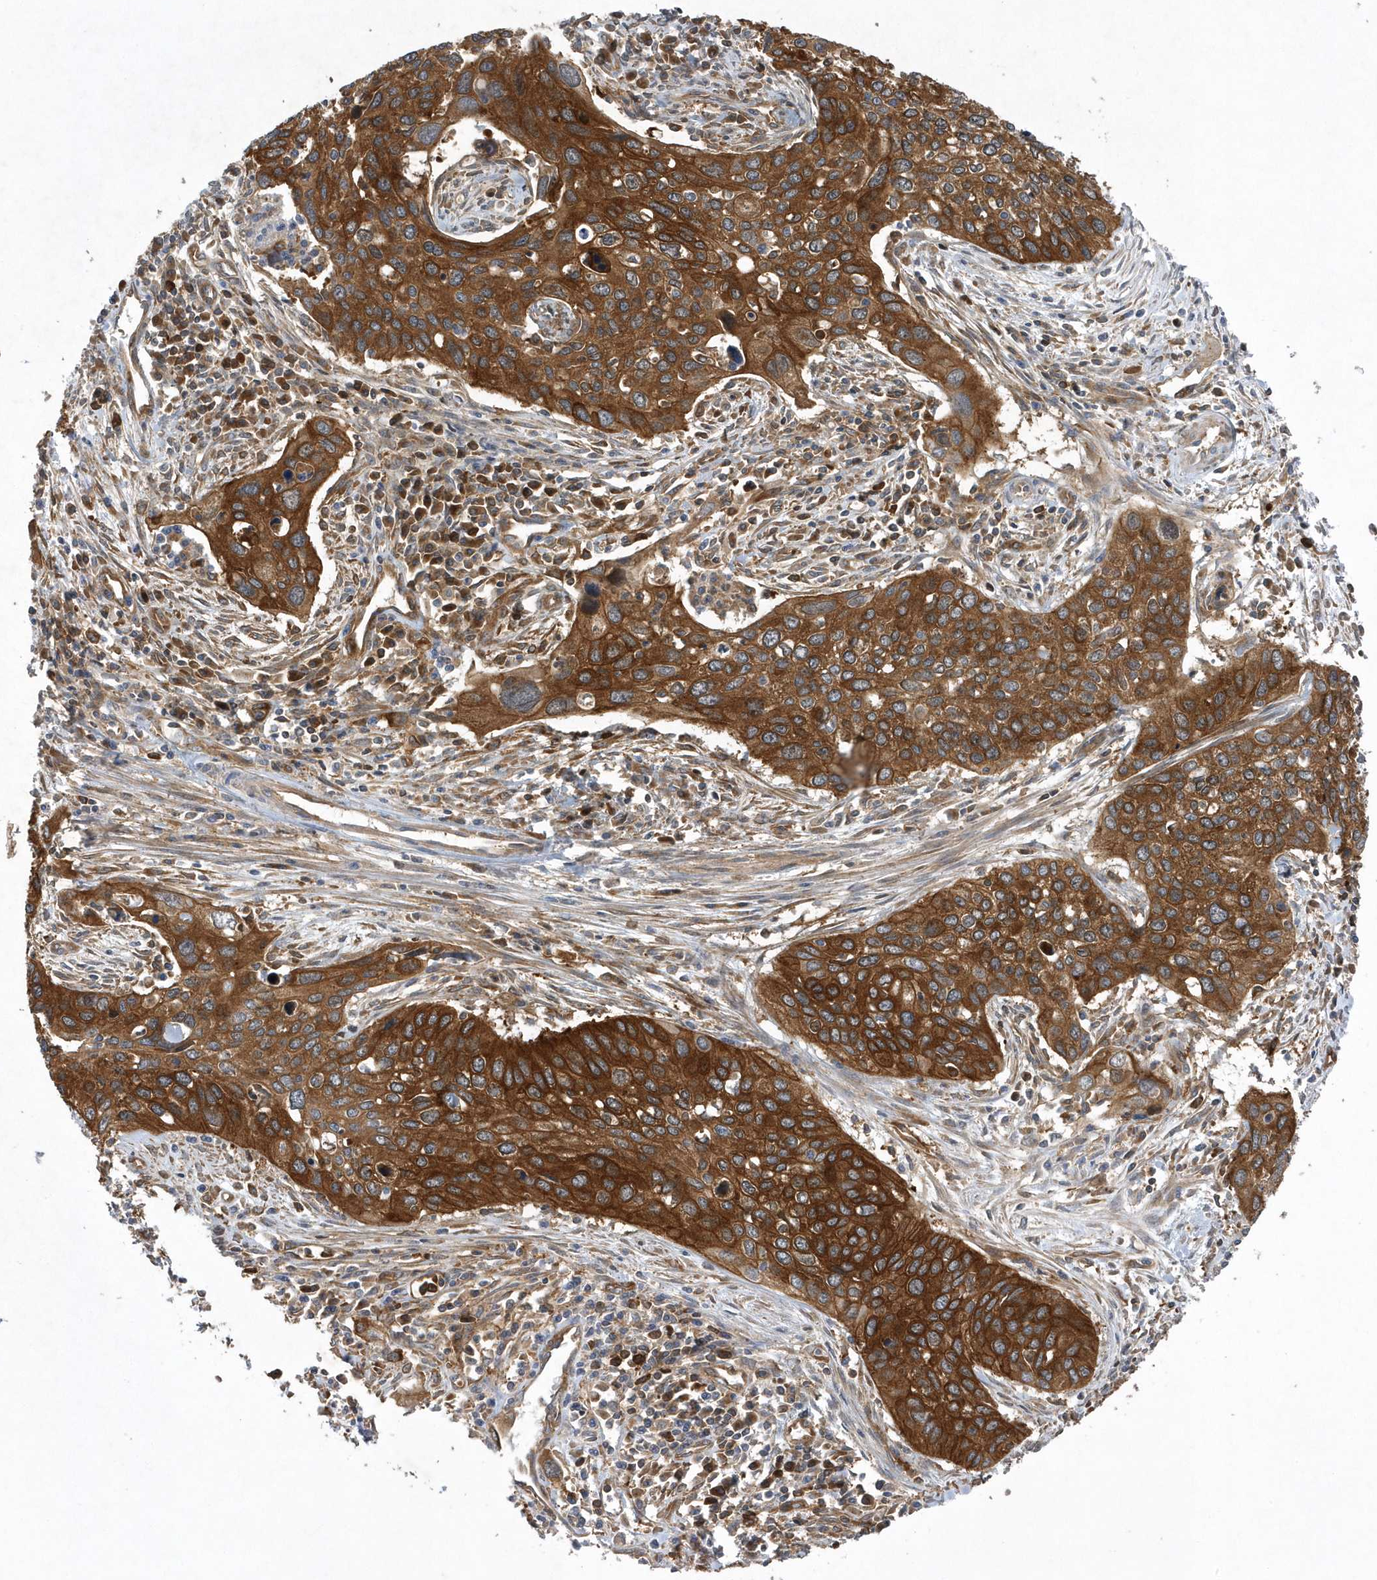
{"staining": {"intensity": "strong", "quantity": ">75%", "location": "cytoplasmic/membranous"}, "tissue": "cervical cancer", "cell_type": "Tumor cells", "image_type": "cancer", "snomed": [{"axis": "morphology", "description": "Squamous cell carcinoma, NOS"}, {"axis": "topography", "description": "Cervix"}], "caption": "This histopathology image exhibits IHC staining of cervical cancer (squamous cell carcinoma), with high strong cytoplasmic/membranous positivity in about >75% of tumor cells.", "gene": "PAICS", "patient": {"sex": "female", "age": 55}}